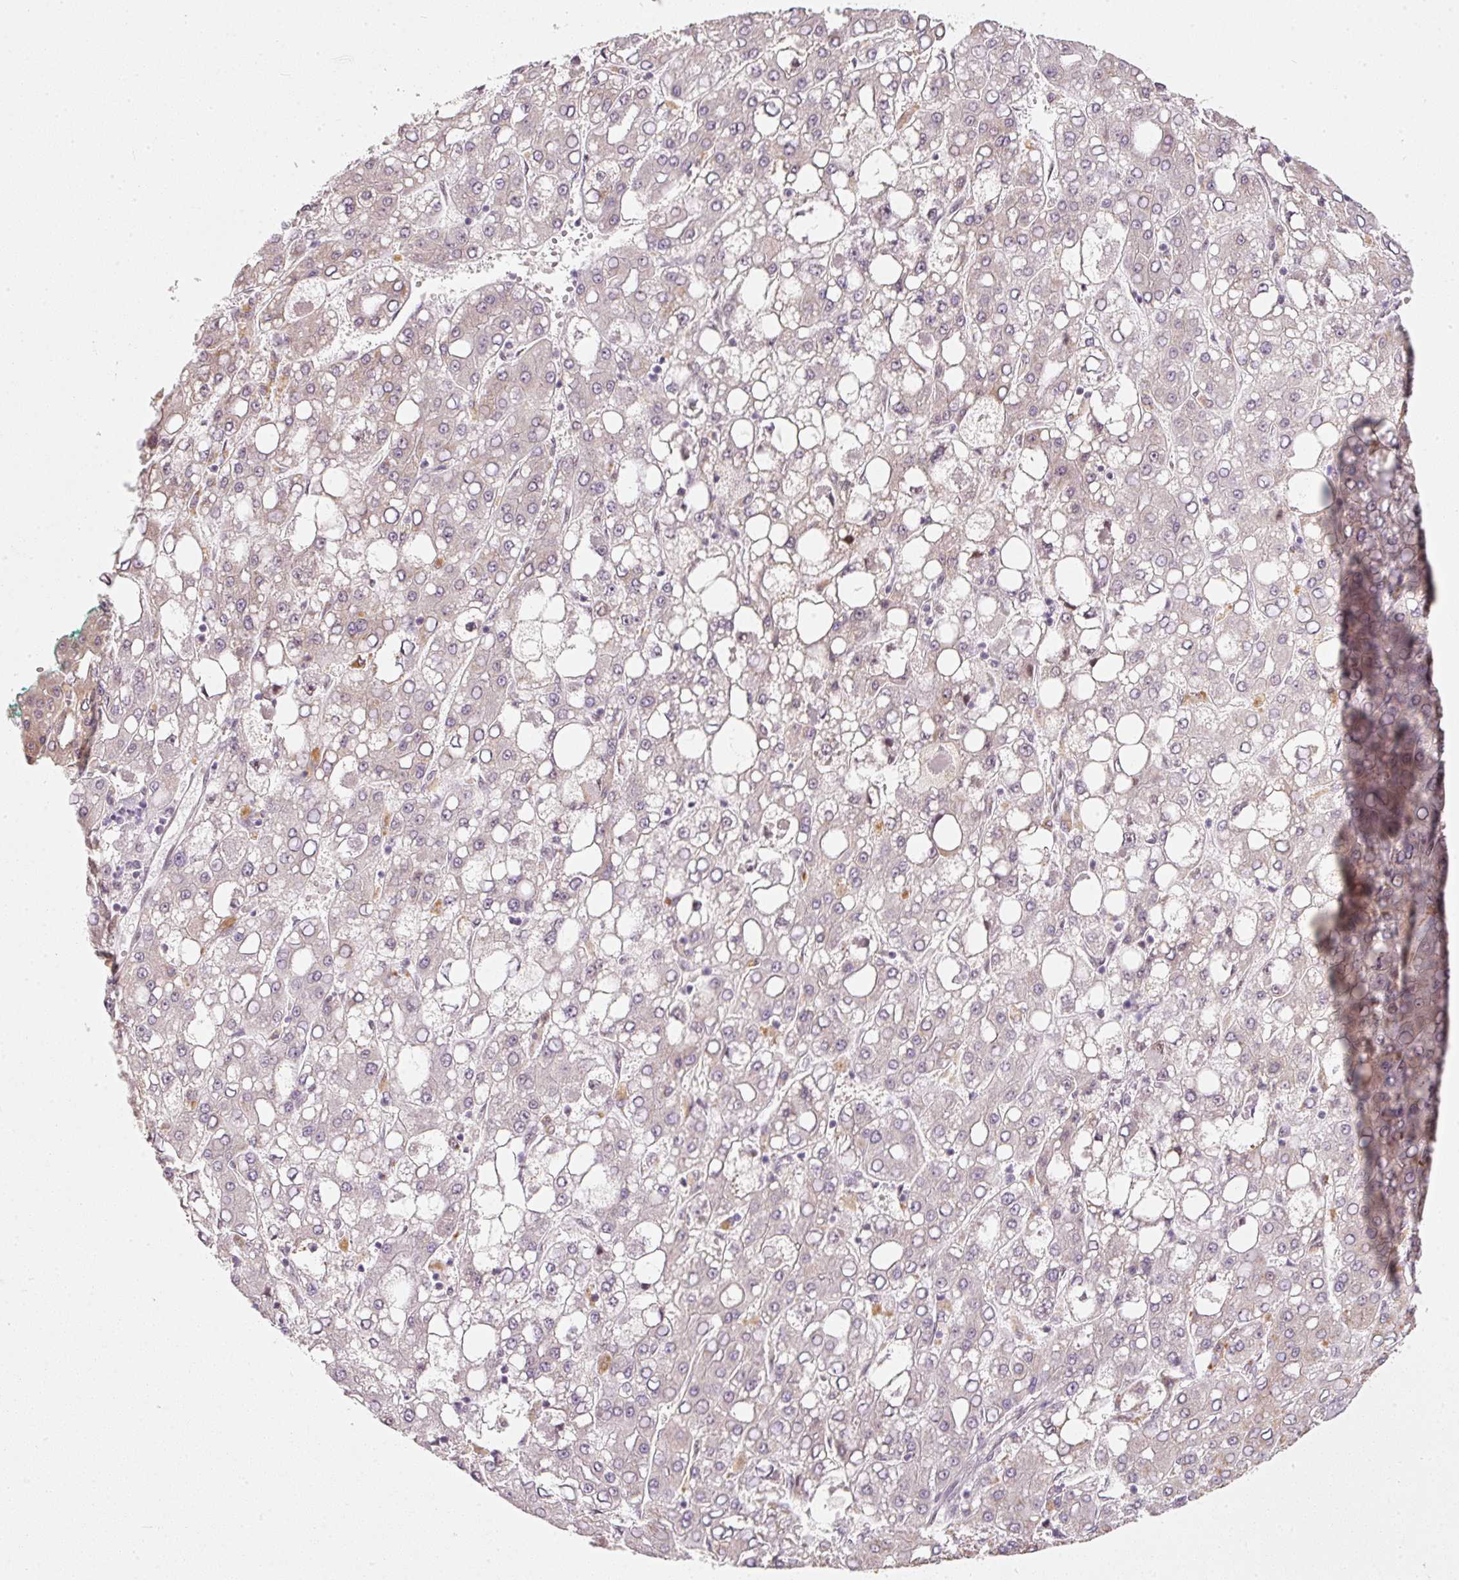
{"staining": {"intensity": "weak", "quantity": "25%-75%", "location": "cytoplasmic/membranous"}, "tissue": "liver cancer", "cell_type": "Tumor cells", "image_type": "cancer", "snomed": [{"axis": "morphology", "description": "Carcinoma, Hepatocellular, NOS"}, {"axis": "topography", "description": "Liver"}], "caption": "Immunohistochemistry staining of liver cancer (hepatocellular carcinoma), which reveals low levels of weak cytoplasmic/membranous expression in about 25%-75% of tumor cells indicating weak cytoplasmic/membranous protein positivity. The staining was performed using DAB (brown) for protein detection and nuclei were counterstained in hematoxylin (blue).", "gene": "FSTL3", "patient": {"sex": "male", "age": 65}}